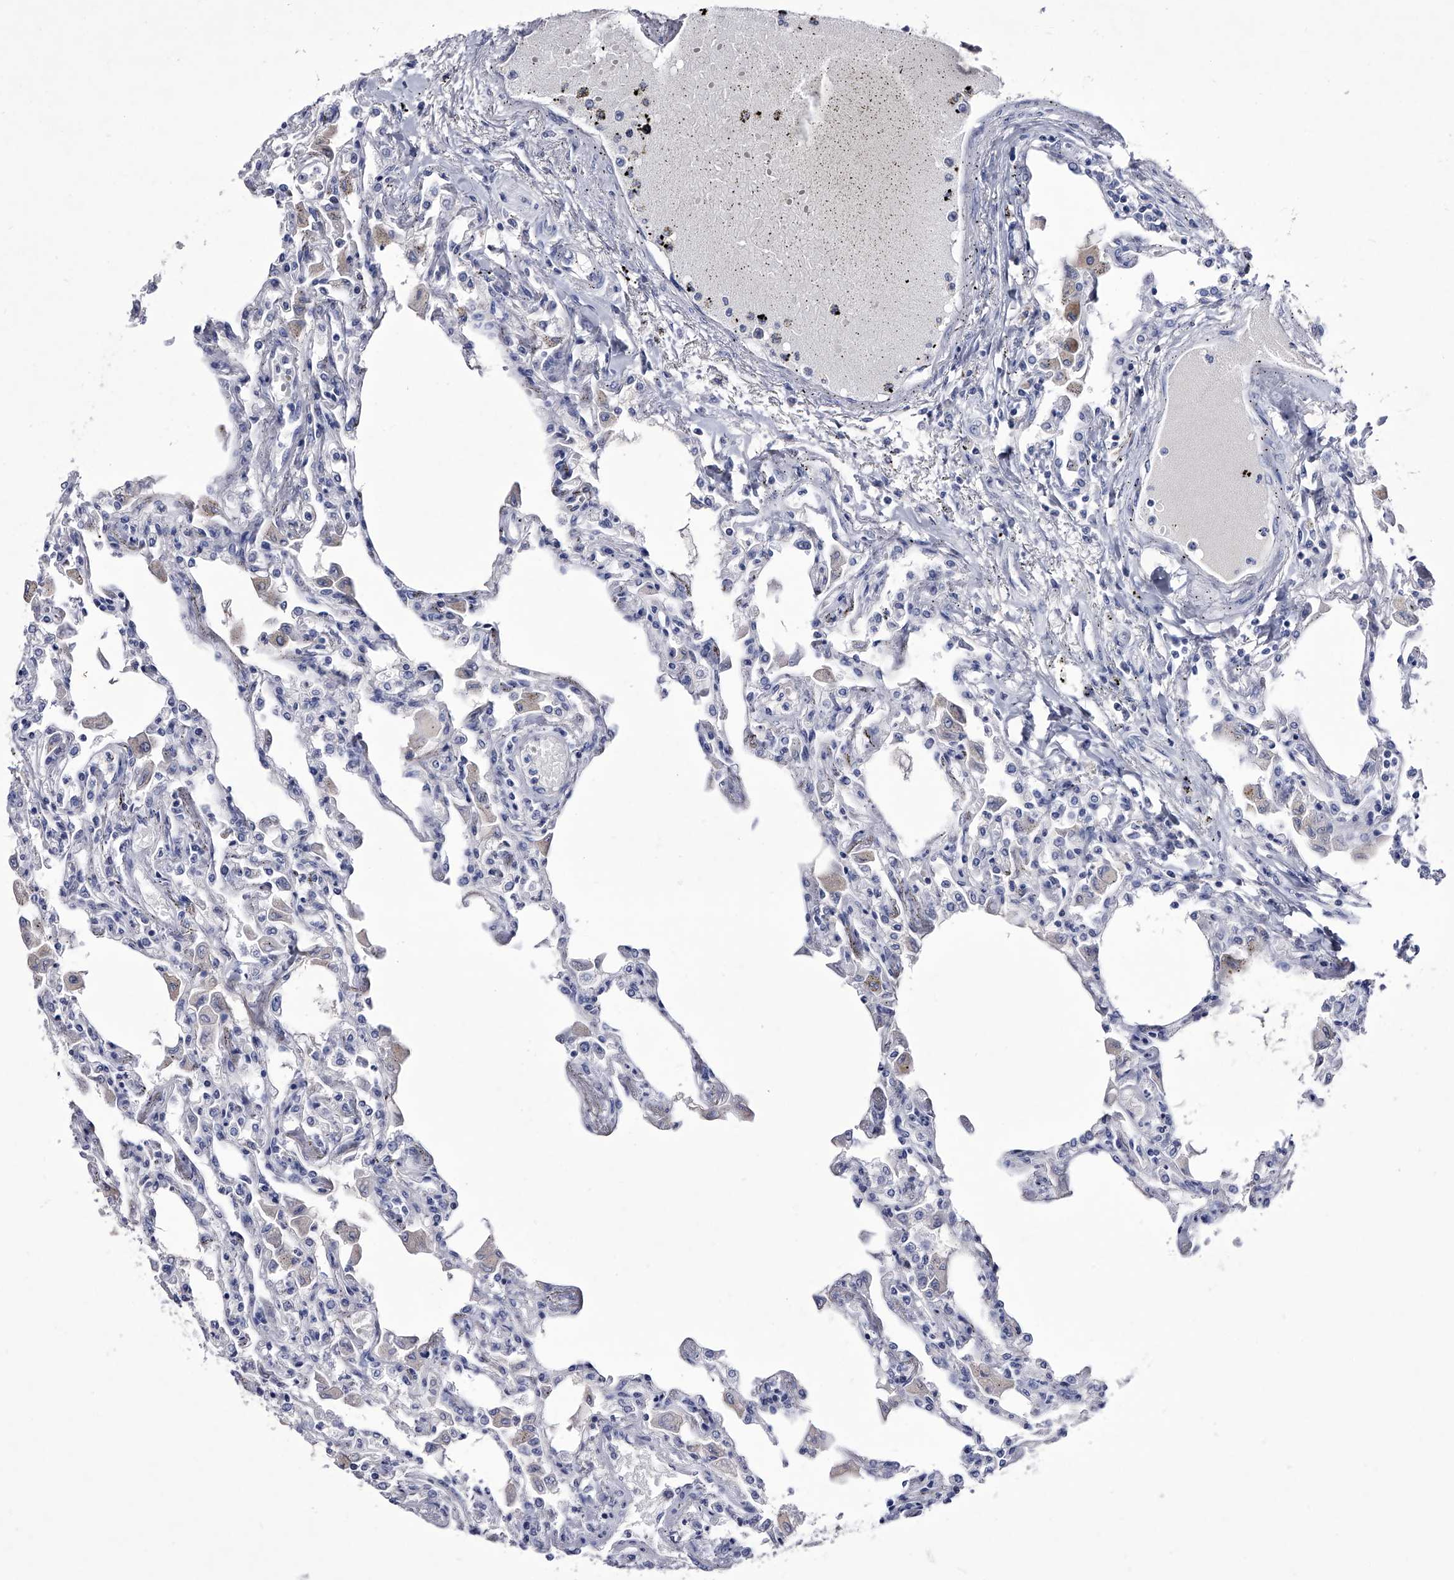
{"staining": {"intensity": "negative", "quantity": "none", "location": "none"}, "tissue": "lung", "cell_type": "Alveolar cells", "image_type": "normal", "snomed": [{"axis": "morphology", "description": "Normal tissue, NOS"}, {"axis": "topography", "description": "Bronchus"}, {"axis": "topography", "description": "Lung"}], "caption": "The immunohistochemistry histopathology image has no significant positivity in alveolar cells of lung.", "gene": "CRISP2", "patient": {"sex": "female", "age": 49}}